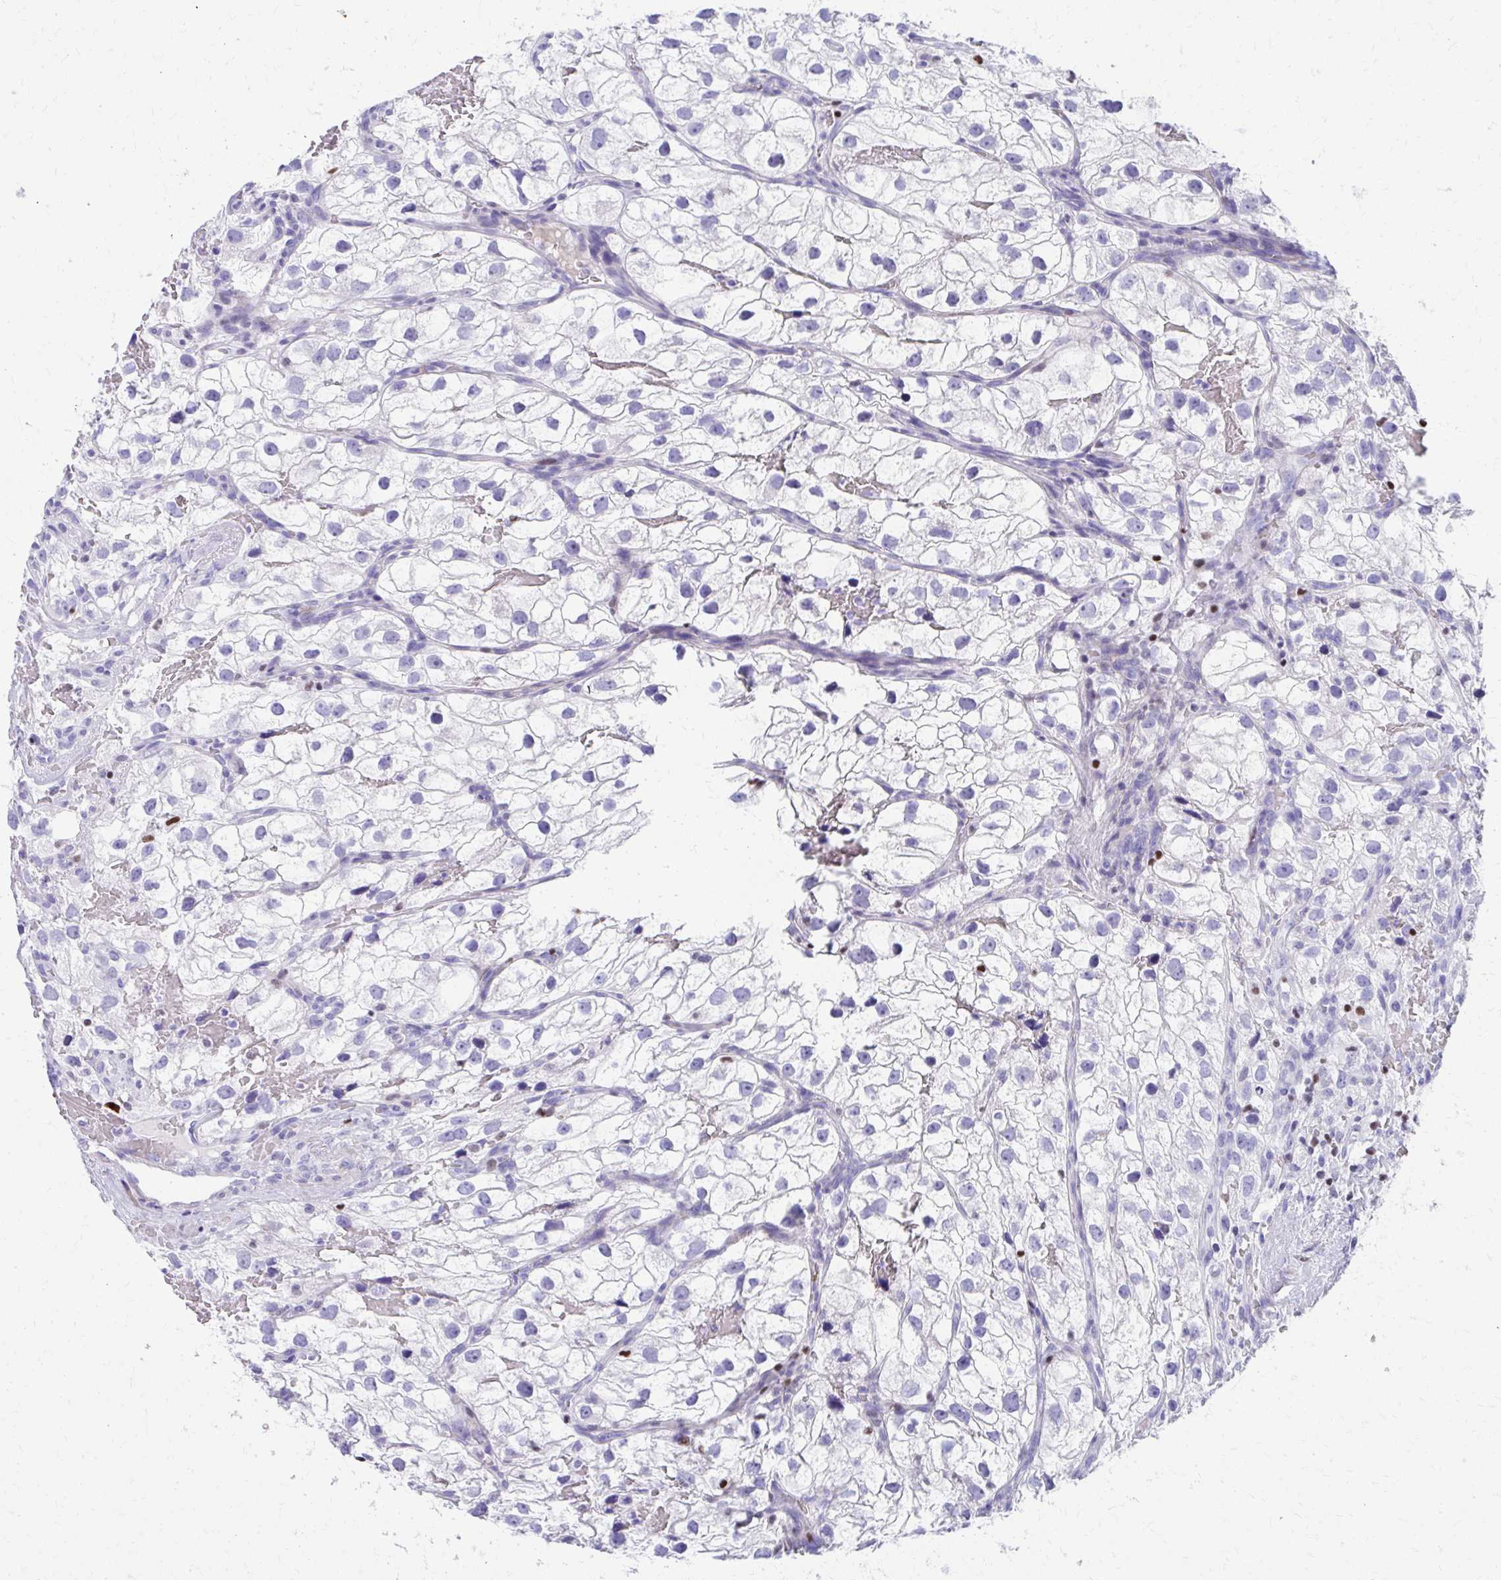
{"staining": {"intensity": "negative", "quantity": "none", "location": "none"}, "tissue": "renal cancer", "cell_type": "Tumor cells", "image_type": "cancer", "snomed": [{"axis": "morphology", "description": "Adenocarcinoma, NOS"}, {"axis": "topography", "description": "Kidney"}], "caption": "An immunohistochemistry (IHC) photomicrograph of renal cancer (adenocarcinoma) is shown. There is no staining in tumor cells of renal cancer (adenocarcinoma).", "gene": "RUNX3", "patient": {"sex": "male", "age": 59}}